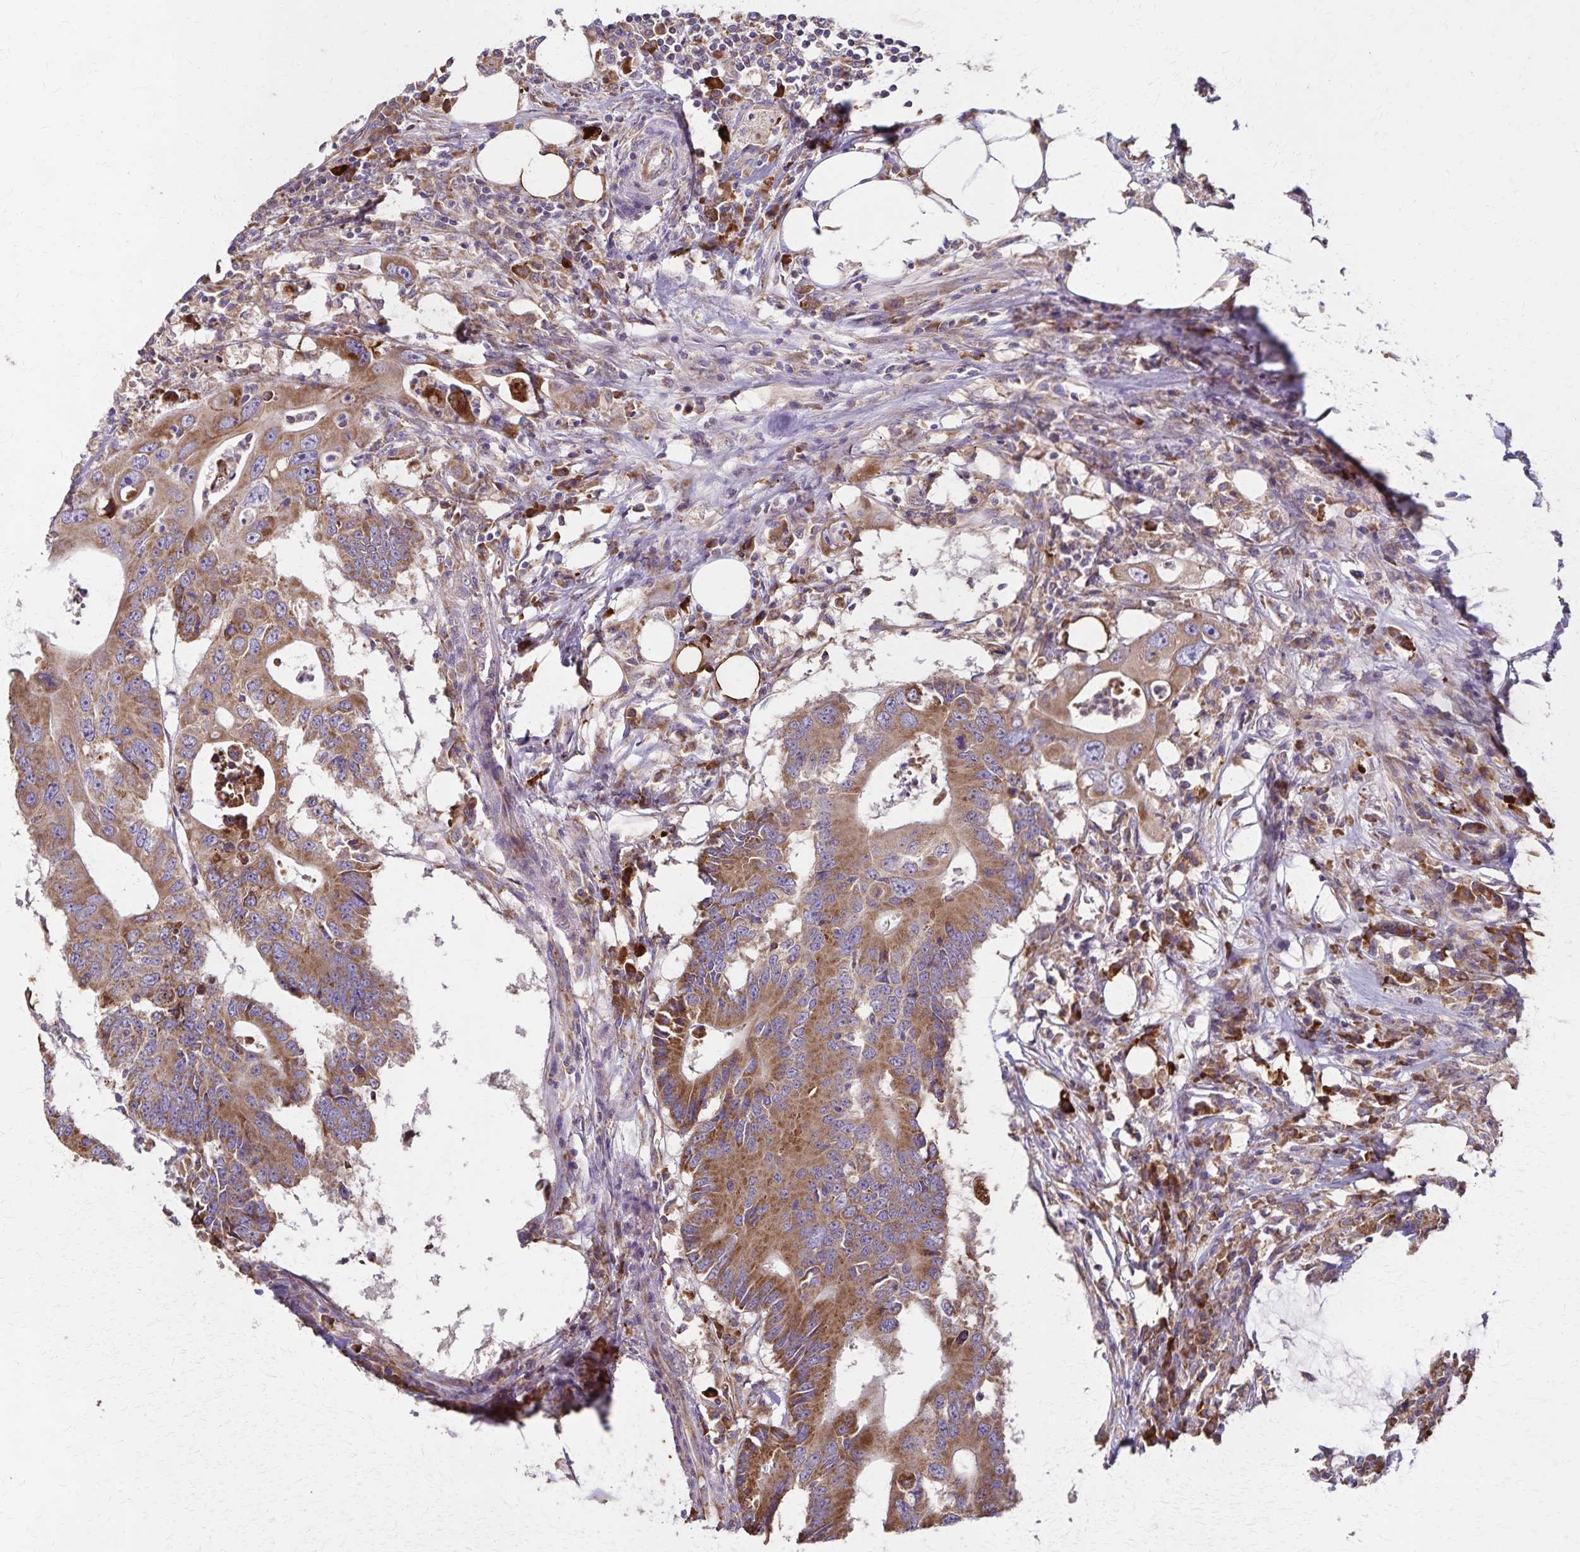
{"staining": {"intensity": "moderate", "quantity": ">75%", "location": "cytoplasmic/membranous"}, "tissue": "colorectal cancer", "cell_type": "Tumor cells", "image_type": "cancer", "snomed": [{"axis": "morphology", "description": "Adenocarcinoma, NOS"}, {"axis": "topography", "description": "Colon"}], "caption": "This histopathology image shows immunohistochemistry (IHC) staining of adenocarcinoma (colorectal), with medium moderate cytoplasmic/membranous positivity in about >75% of tumor cells.", "gene": "RNF10", "patient": {"sex": "male", "age": 71}}